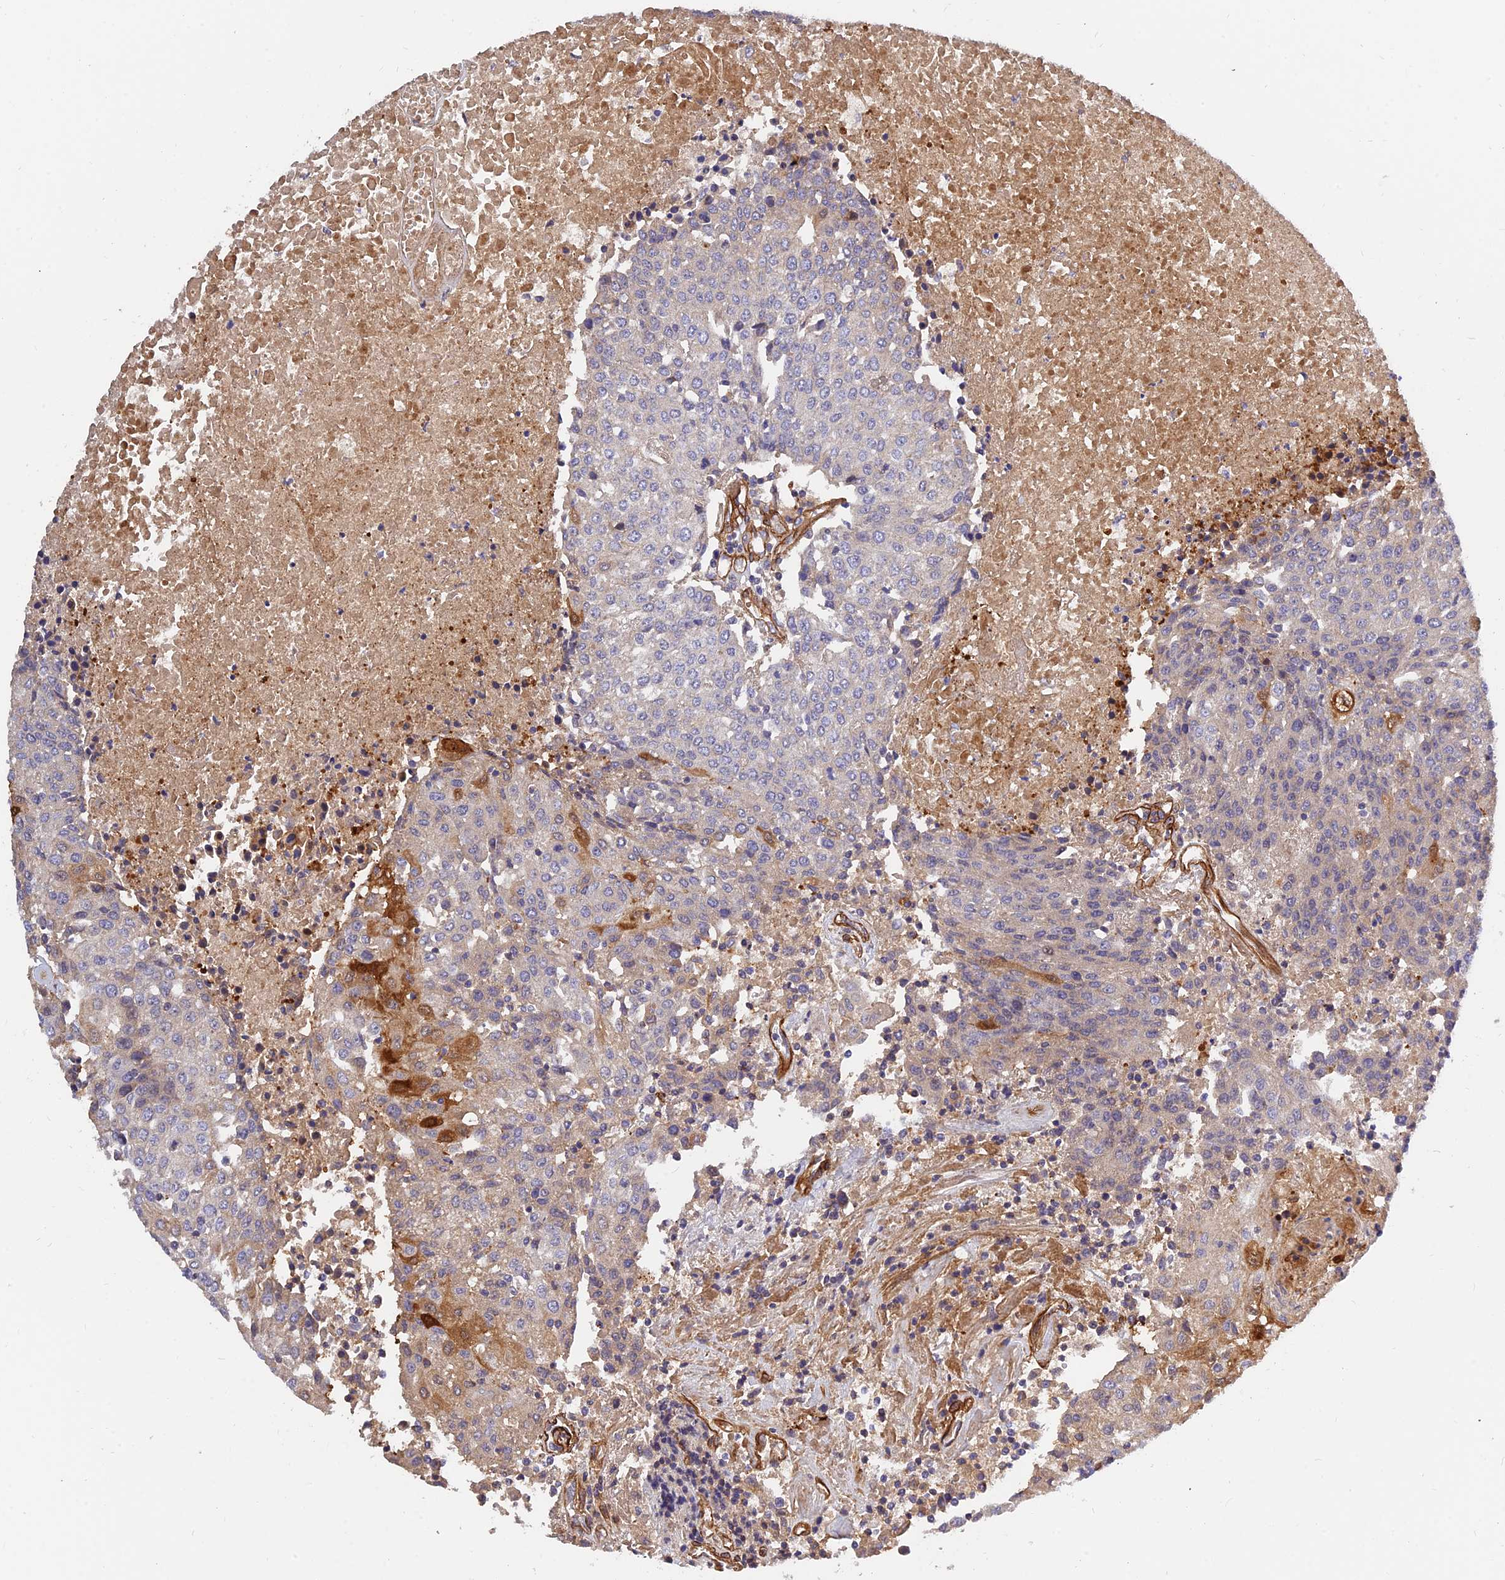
{"staining": {"intensity": "moderate", "quantity": "<25%", "location": "cytoplasmic/membranous"}, "tissue": "urothelial cancer", "cell_type": "Tumor cells", "image_type": "cancer", "snomed": [{"axis": "morphology", "description": "Urothelial carcinoma, High grade"}, {"axis": "topography", "description": "Urinary bladder"}], "caption": "Urothelial cancer stained with a protein marker reveals moderate staining in tumor cells.", "gene": "MRPL35", "patient": {"sex": "female", "age": 85}}